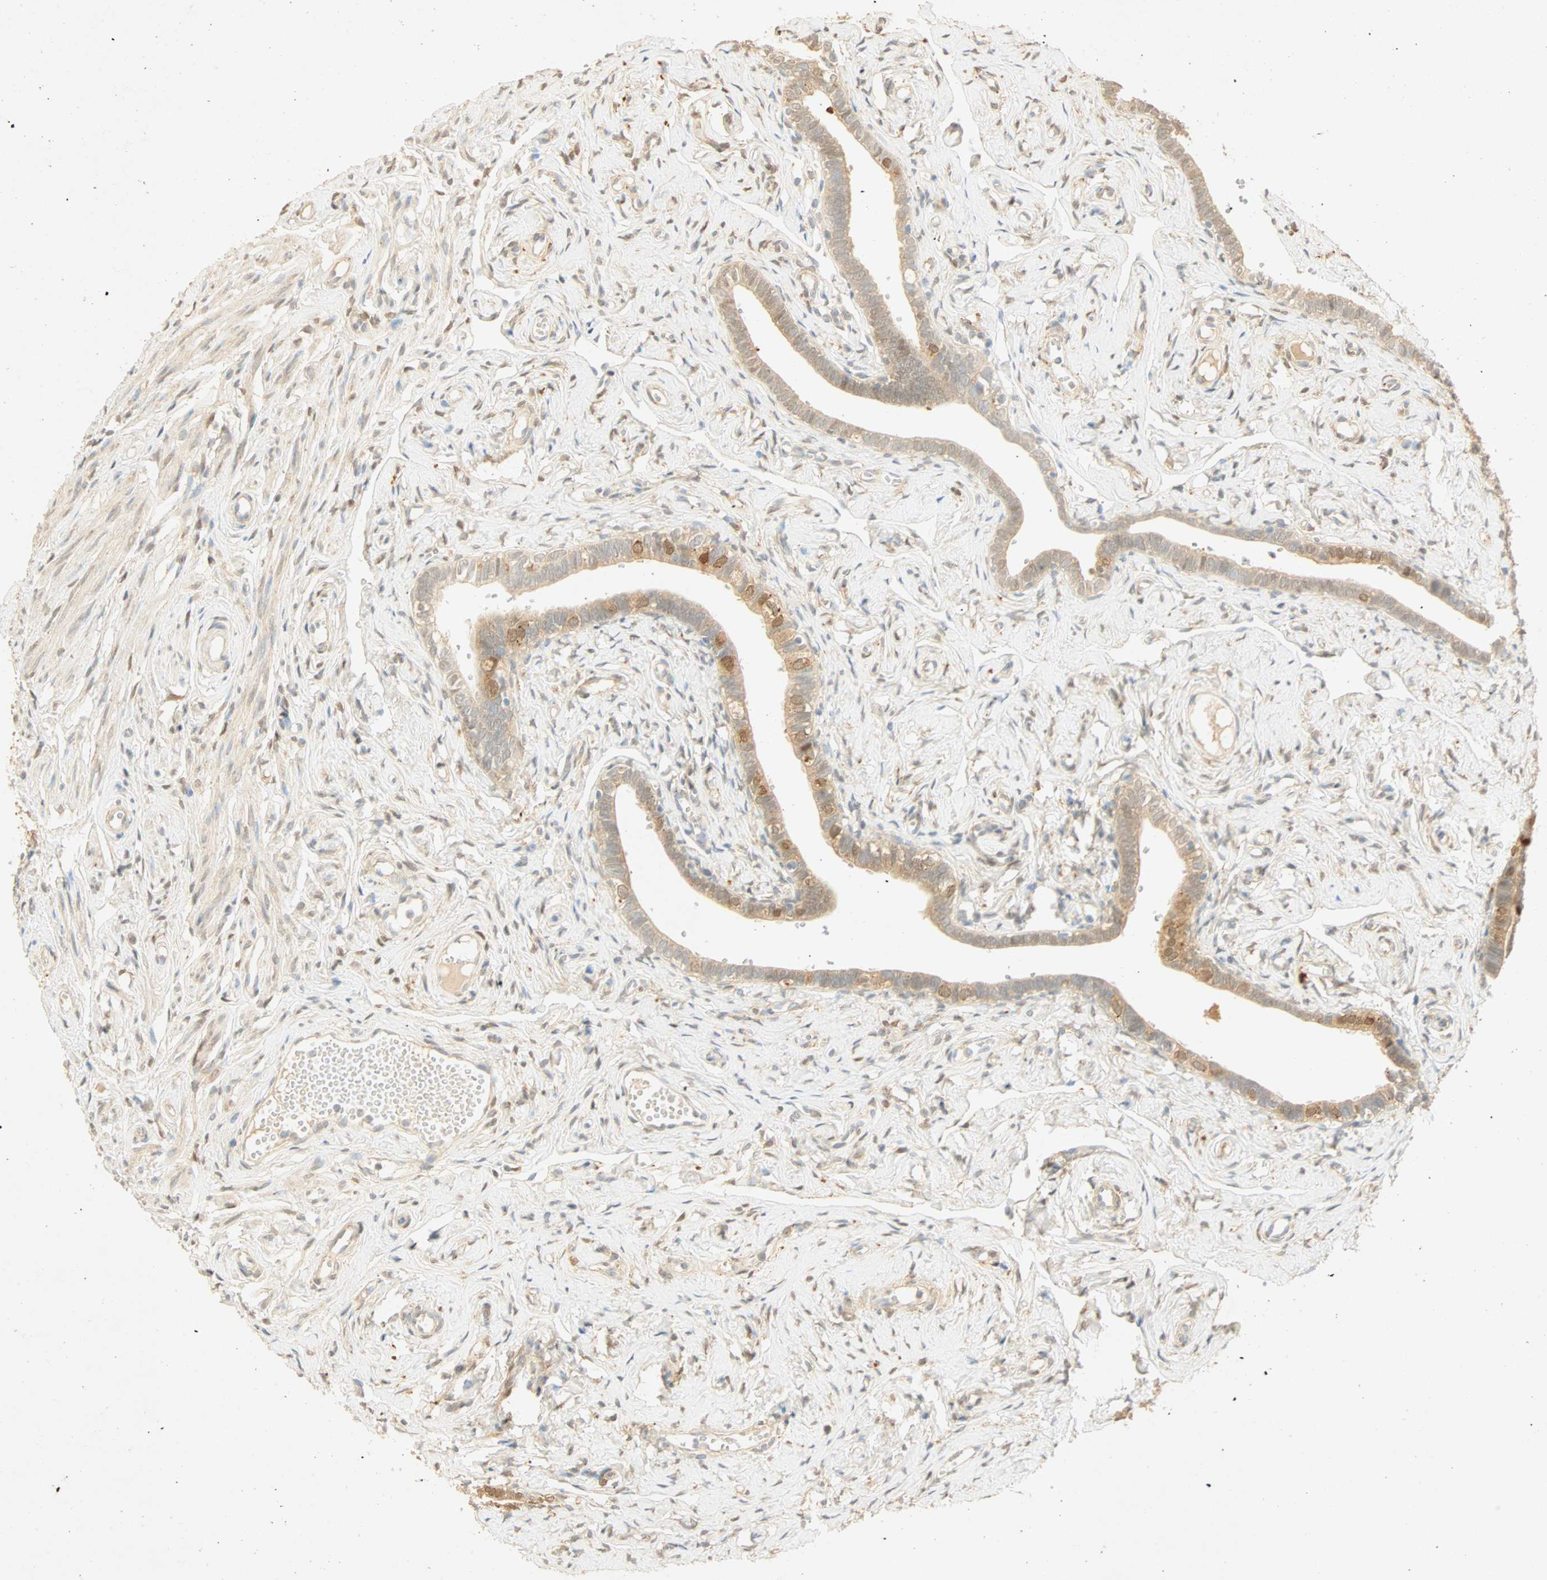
{"staining": {"intensity": "strong", "quantity": "25%-75%", "location": "cytoplasmic/membranous,nuclear"}, "tissue": "fallopian tube", "cell_type": "Glandular cells", "image_type": "normal", "snomed": [{"axis": "morphology", "description": "Normal tissue, NOS"}, {"axis": "topography", "description": "Fallopian tube"}], "caption": "About 25%-75% of glandular cells in unremarkable fallopian tube exhibit strong cytoplasmic/membranous,nuclear protein staining as visualized by brown immunohistochemical staining.", "gene": "SELENBP1", "patient": {"sex": "female", "age": 71}}